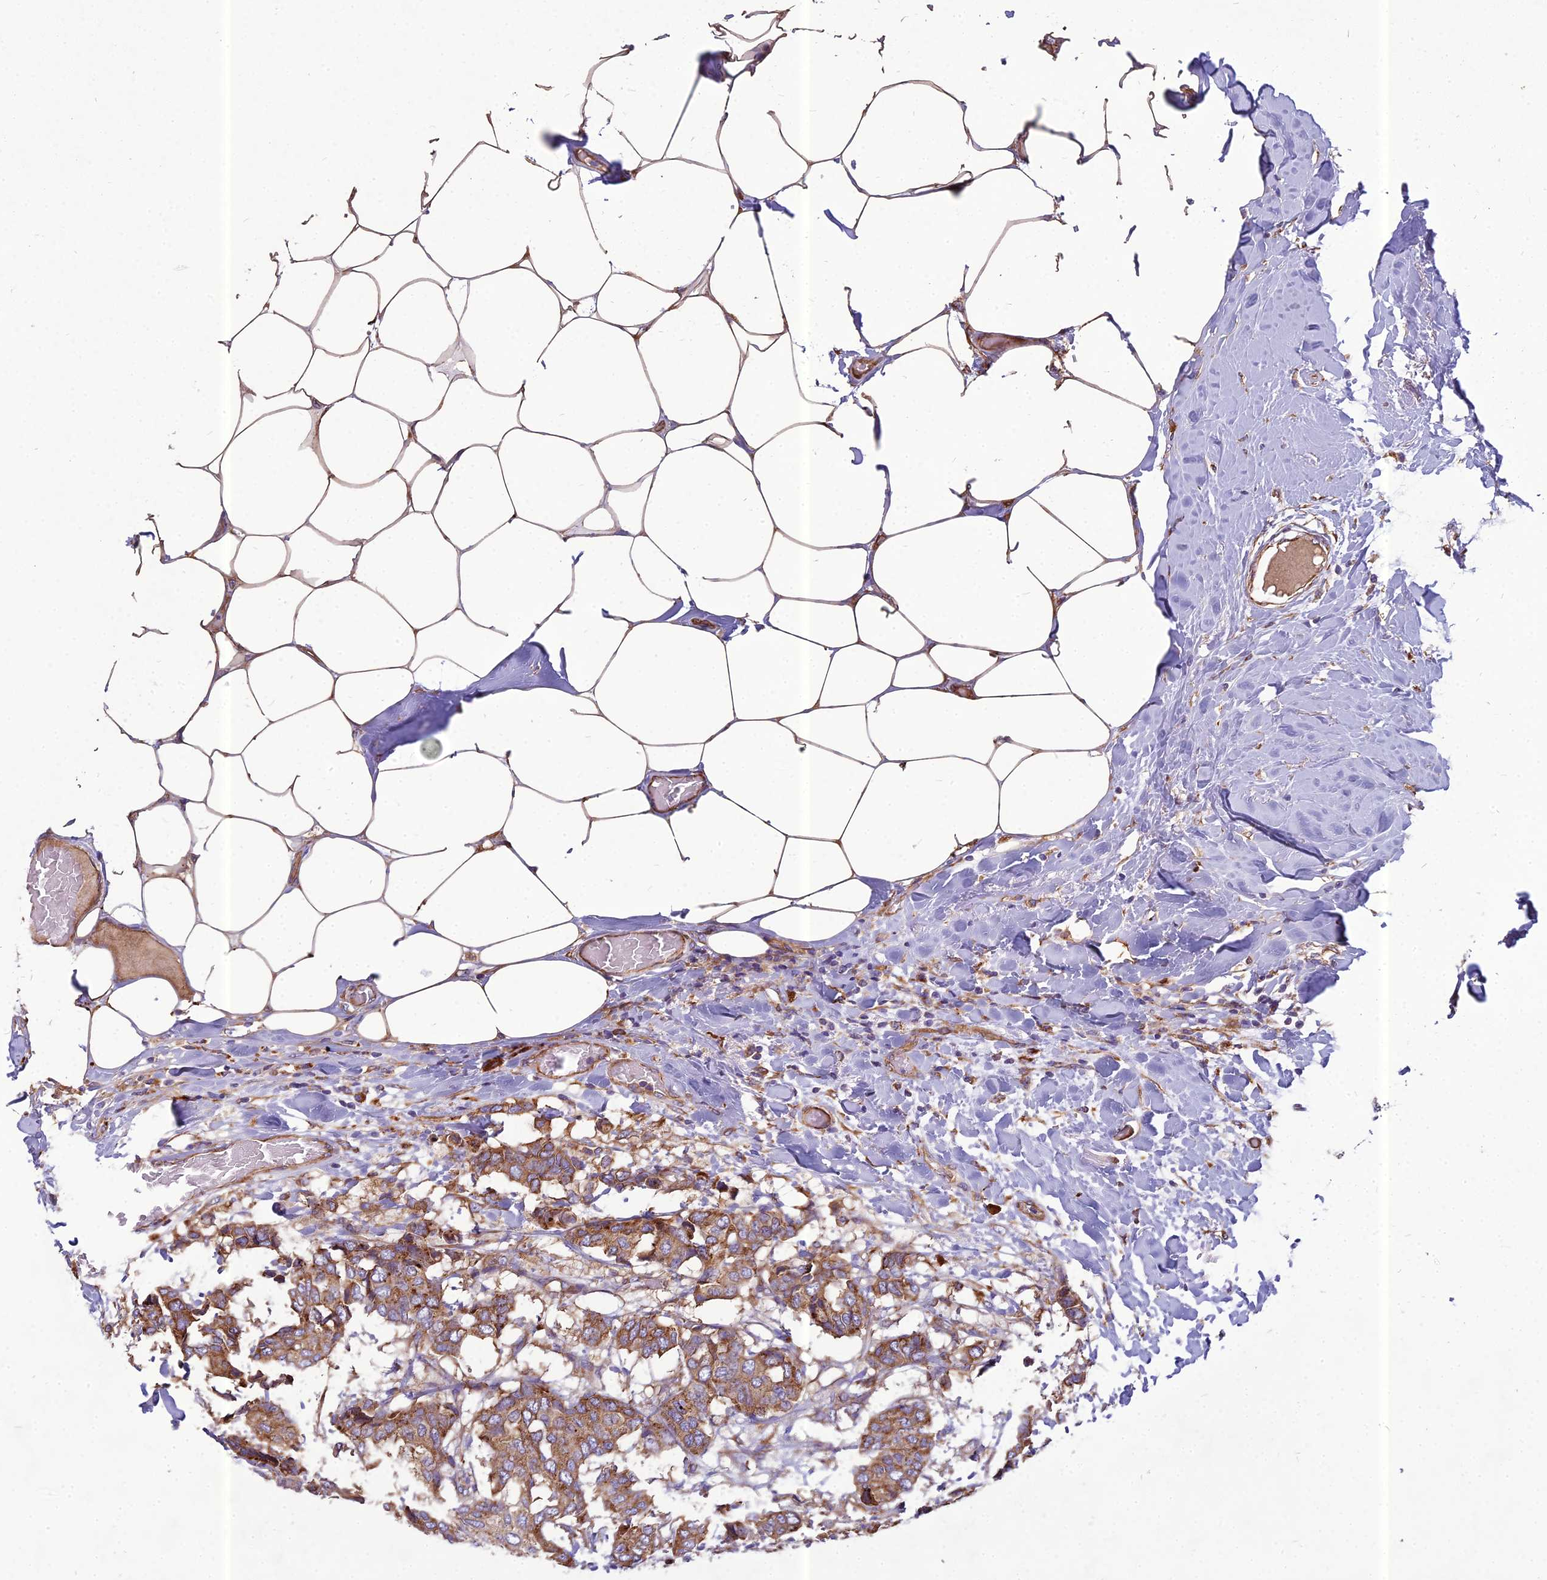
{"staining": {"intensity": "moderate", "quantity": ">75%", "location": "cytoplasmic/membranous"}, "tissue": "breast cancer", "cell_type": "Tumor cells", "image_type": "cancer", "snomed": [{"axis": "morphology", "description": "Duct carcinoma"}, {"axis": "topography", "description": "Breast"}], "caption": "A brown stain highlights moderate cytoplasmic/membranous expression of a protein in breast cancer (intraductal carcinoma) tumor cells.", "gene": "SPDL1", "patient": {"sex": "female", "age": 75}}